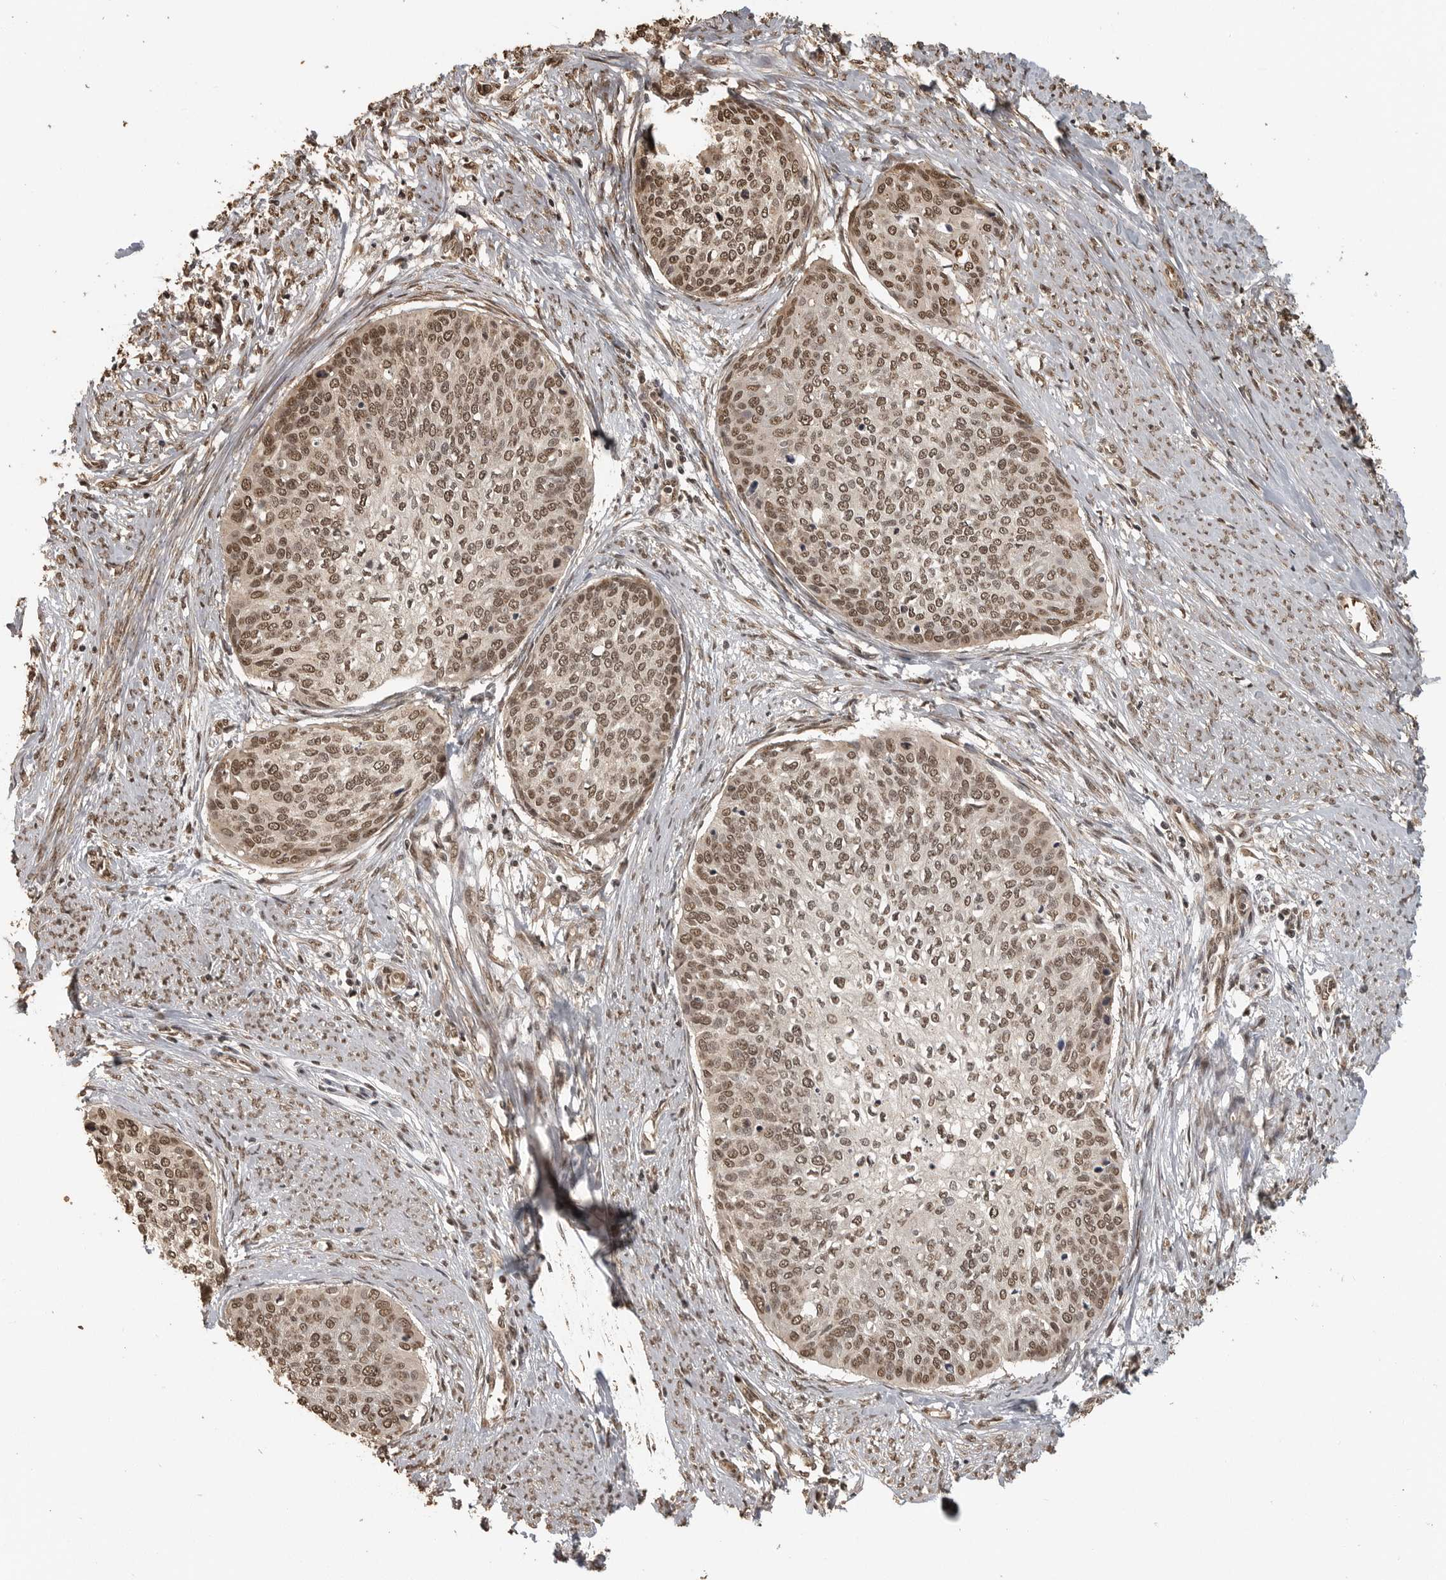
{"staining": {"intensity": "moderate", "quantity": ">75%", "location": "nuclear"}, "tissue": "cervical cancer", "cell_type": "Tumor cells", "image_type": "cancer", "snomed": [{"axis": "morphology", "description": "Squamous cell carcinoma, NOS"}, {"axis": "topography", "description": "Cervix"}], "caption": "The immunohistochemical stain labels moderate nuclear expression in tumor cells of cervical squamous cell carcinoma tissue. (DAB (3,3'-diaminobenzidine) IHC with brightfield microscopy, high magnification).", "gene": "CLOCK", "patient": {"sex": "female", "age": 37}}